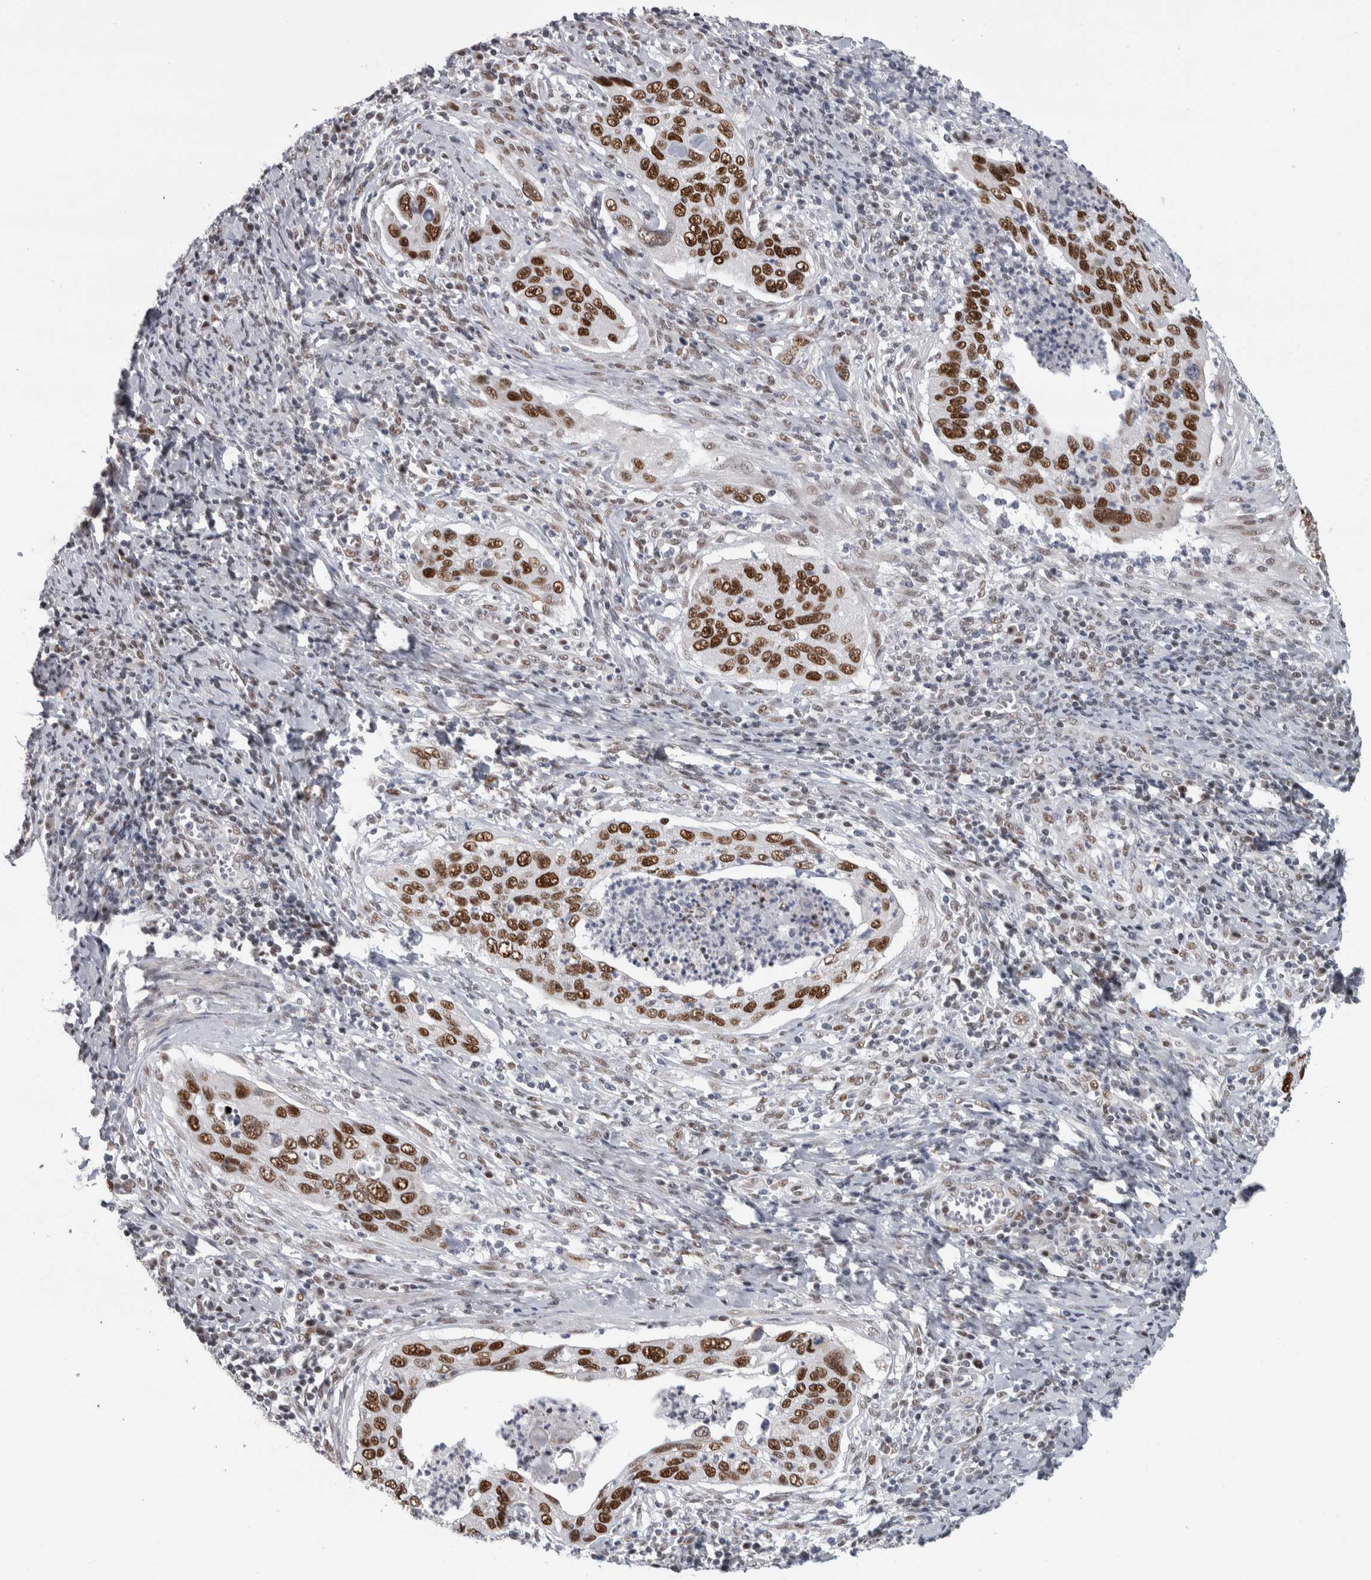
{"staining": {"intensity": "strong", "quantity": "25%-75%", "location": "nuclear"}, "tissue": "cervical cancer", "cell_type": "Tumor cells", "image_type": "cancer", "snomed": [{"axis": "morphology", "description": "Squamous cell carcinoma, NOS"}, {"axis": "topography", "description": "Cervix"}], "caption": "Squamous cell carcinoma (cervical) stained with immunohistochemistry (IHC) shows strong nuclear positivity in about 25%-75% of tumor cells.", "gene": "HEXIM2", "patient": {"sex": "female", "age": 53}}